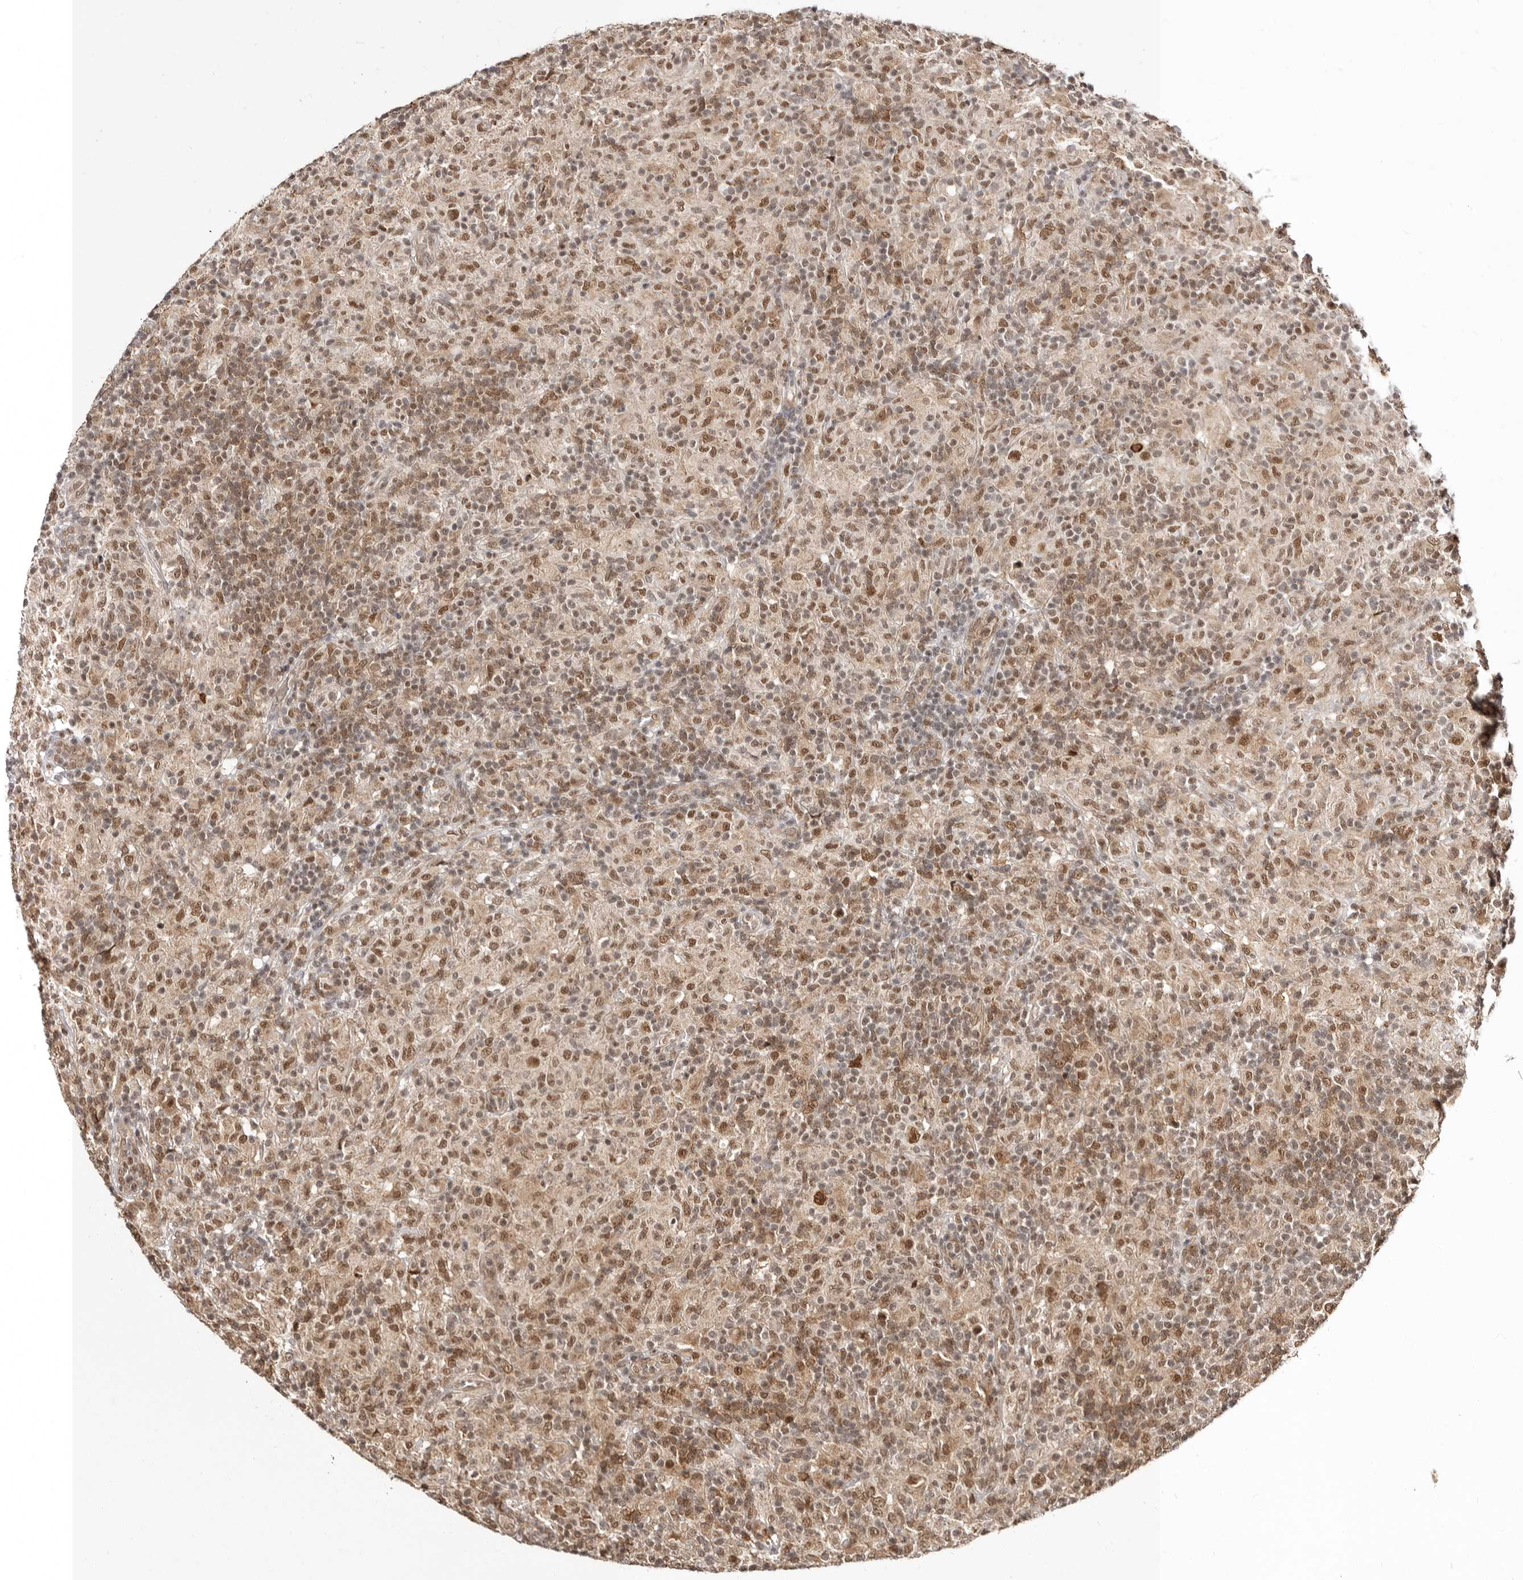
{"staining": {"intensity": "moderate", "quantity": ">75%", "location": "nuclear"}, "tissue": "lymphoma", "cell_type": "Tumor cells", "image_type": "cancer", "snomed": [{"axis": "morphology", "description": "Hodgkin's disease, NOS"}, {"axis": "topography", "description": "Lymph node"}], "caption": "Immunohistochemistry (IHC) of human lymphoma exhibits medium levels of moderate nuclear staining in about >75% of tumor cells.", "gene": "MED8", "patient": {"sex": "male", "age": 70}}